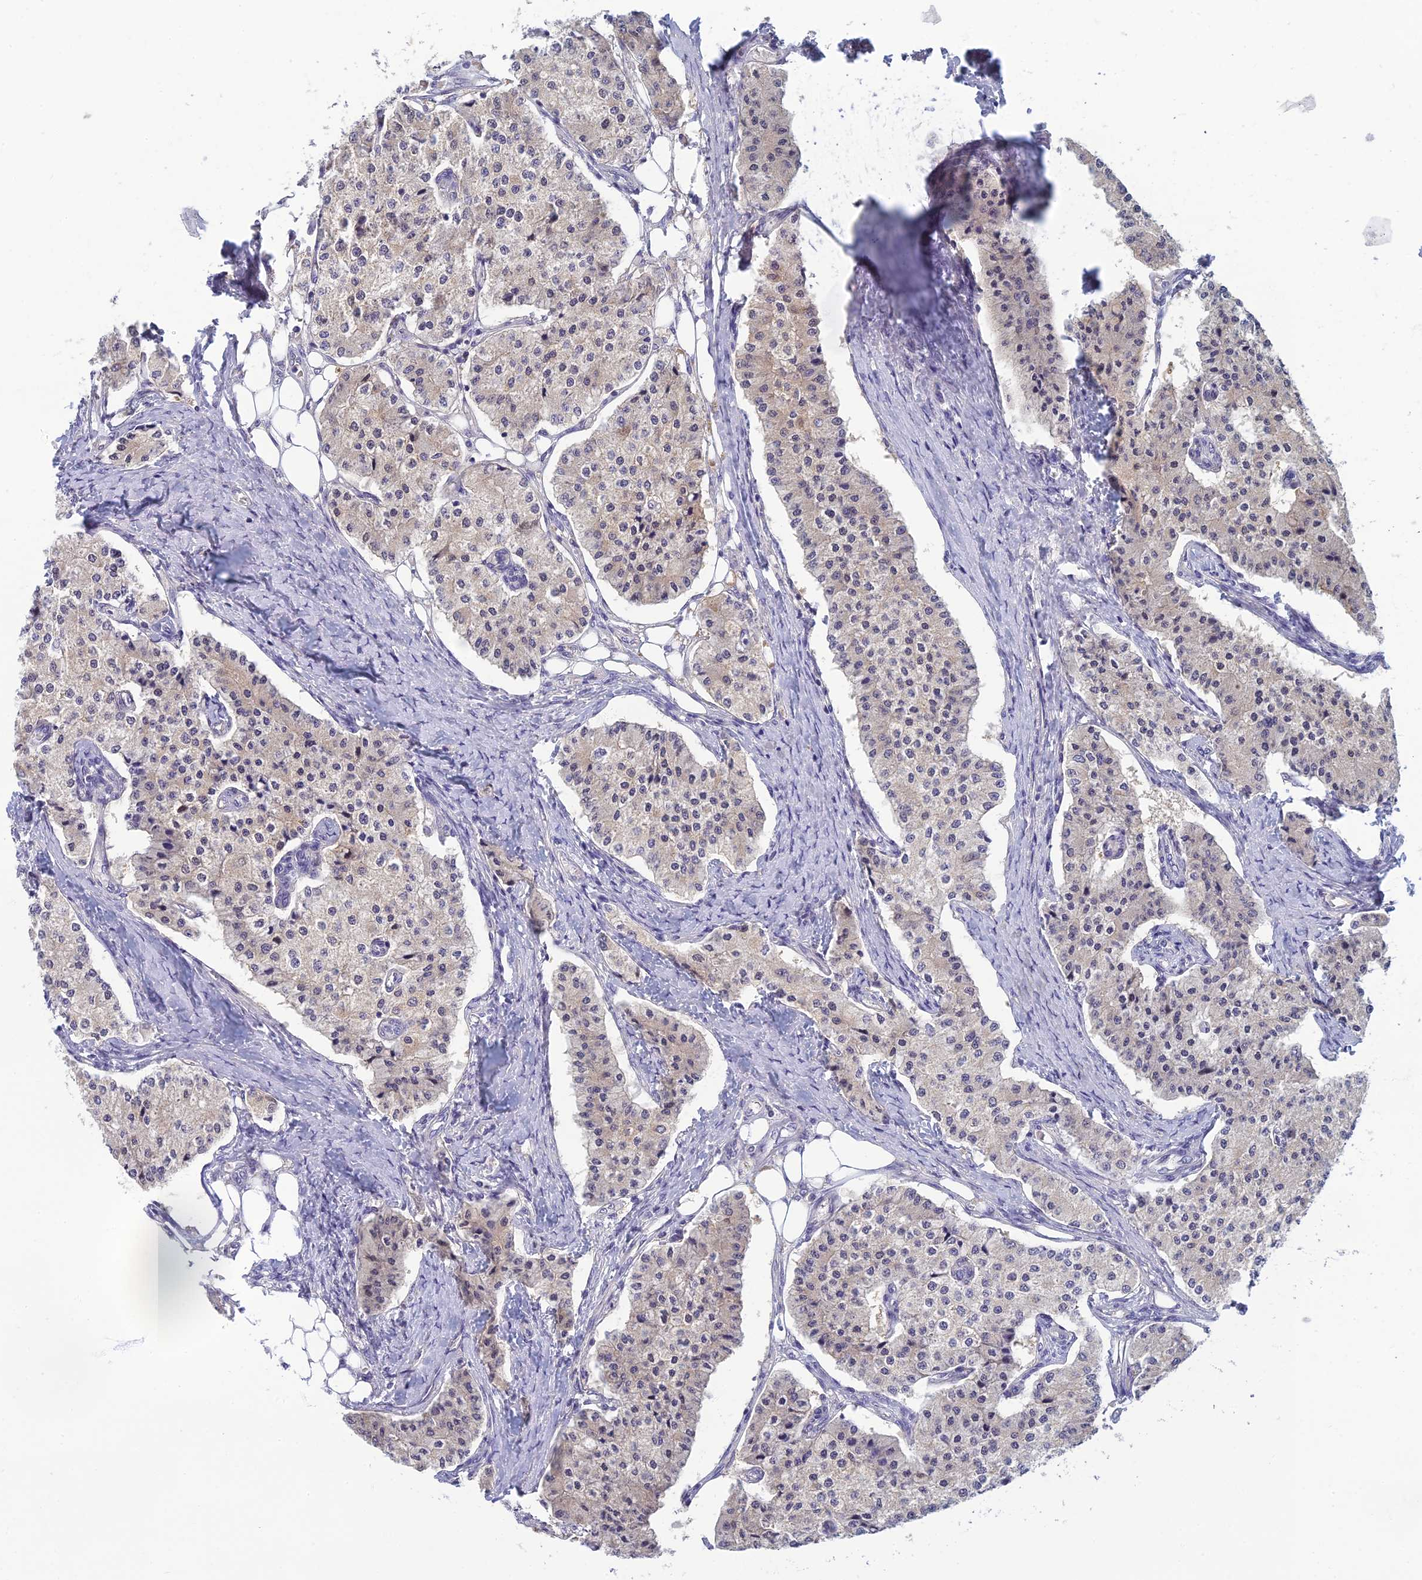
{"staining": {"intensity": "negative", "quantity": "none", "location": "none"}, "tissue": "carcinoid", "cell_type": "Tumor cells", "image_type": "cancer", "snomed": [{"axis": "morphology", "description": "Carcinoid, malignant, NOS"}, {"axis": "topography", "description": "Colon"}], "caption": "This is a histopathology image of immunohistochemistry (IHC) staining of carcinoid (malignant), which shows no expression in tumor cells.", "gene": "SLC25A41", "patient": {"sex": "female", "age": 52}}